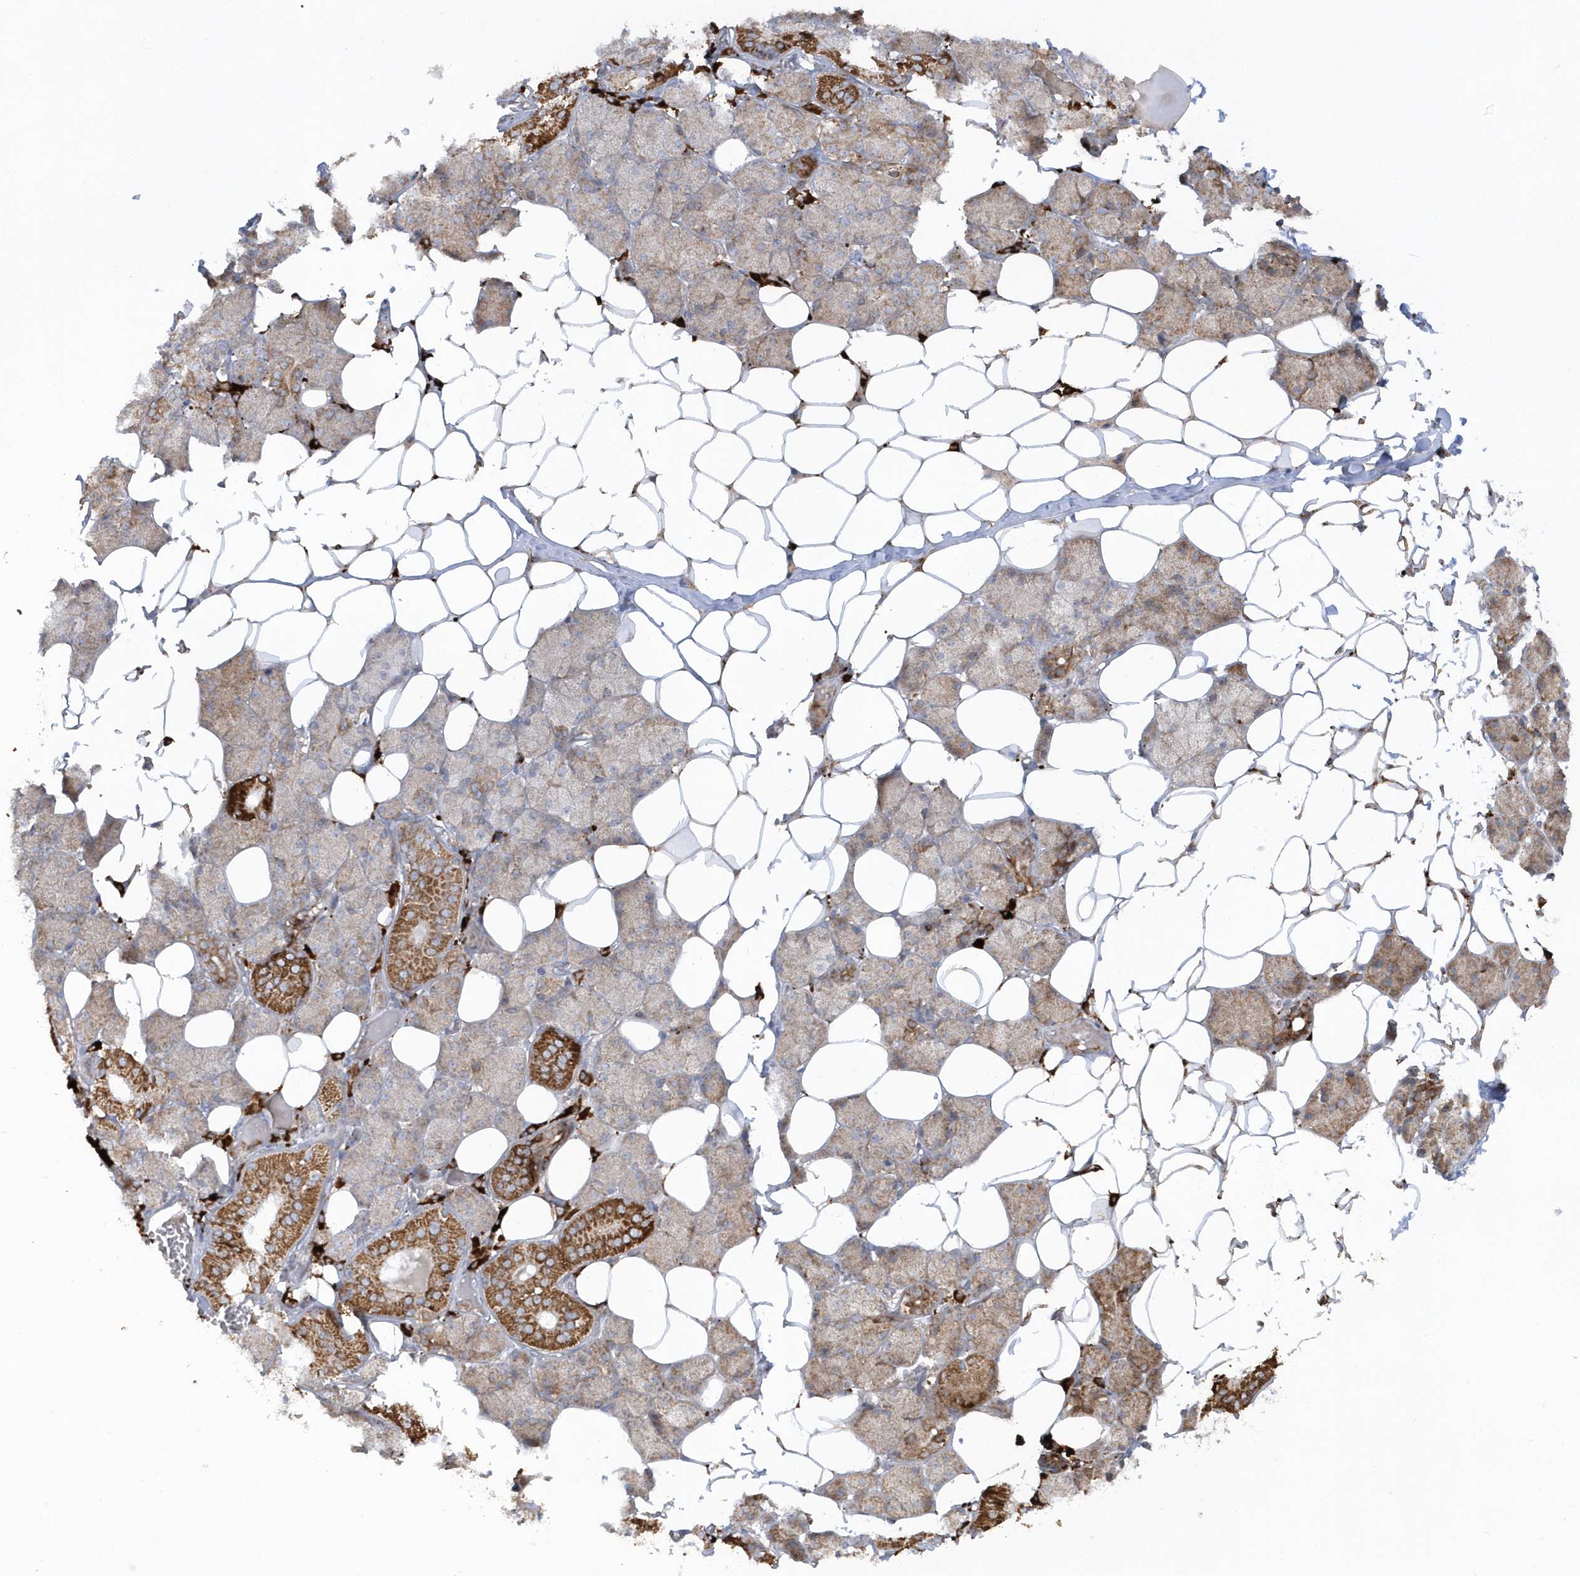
{"staining": {"intensity": "strong", "quantity": "<25%", "location": "cytoplasmic/membranous"}, "tissue": "salivary gland", "cell_type": "Glandular cells", "image_type": "normal", "snomed": [{"axis": "morphology", "description": "Normal tissue, NOS"}, {"axis": "topography", "description": "Salivary gland"}], "caption": "There is medium levels of strong cytoplasmic/membranous expression in glandular cells of normal salivary gland, as demonstrated by immunohistochemical staining (brown color).", "gene": "SH3BP2", "patient": {"sex": "female", "age": 33}}